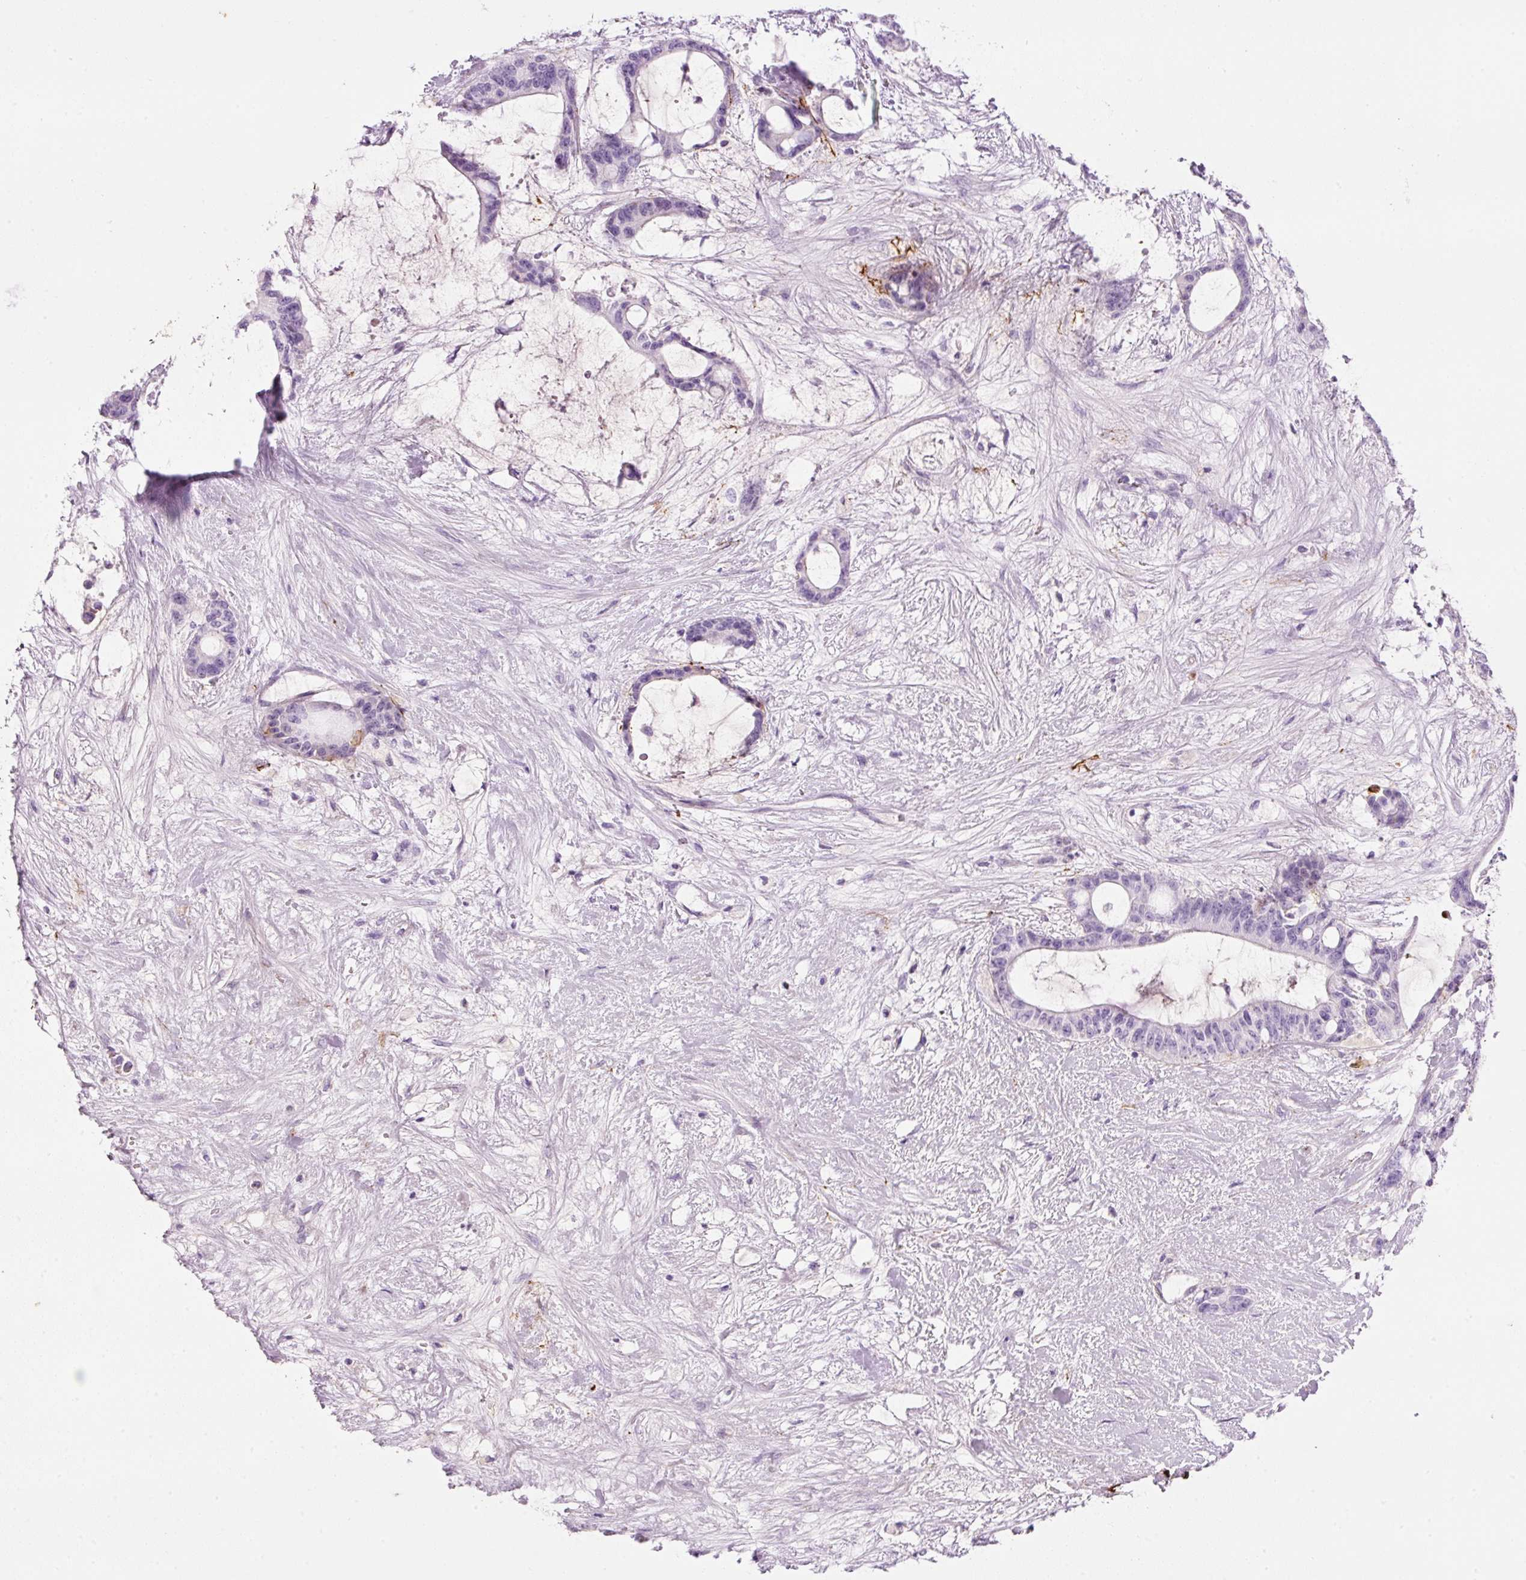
{"staining": {"intensity": "negative", "quantity": "none", "location": "none"}, "tissue": "liver cancer", "cell_type": "Tumor cells", "image_type": "cancer", "snomed": [{"axis": "morphology", "description": "Normal tissue, NOS"}, {"axis": "morphology", "description": "Cholangiocarcinoma"}, {"axis": "topography", "description": "Liver"}, {"axis": "topography", "description": "Peripheral nerve tissue"}], "caption": "IHC of human cholangiocarcinoma (liver) reveals no positivity in tumor cells.", "gene": "MFAP4", "patient": {"sex": "female", "age": 73}}